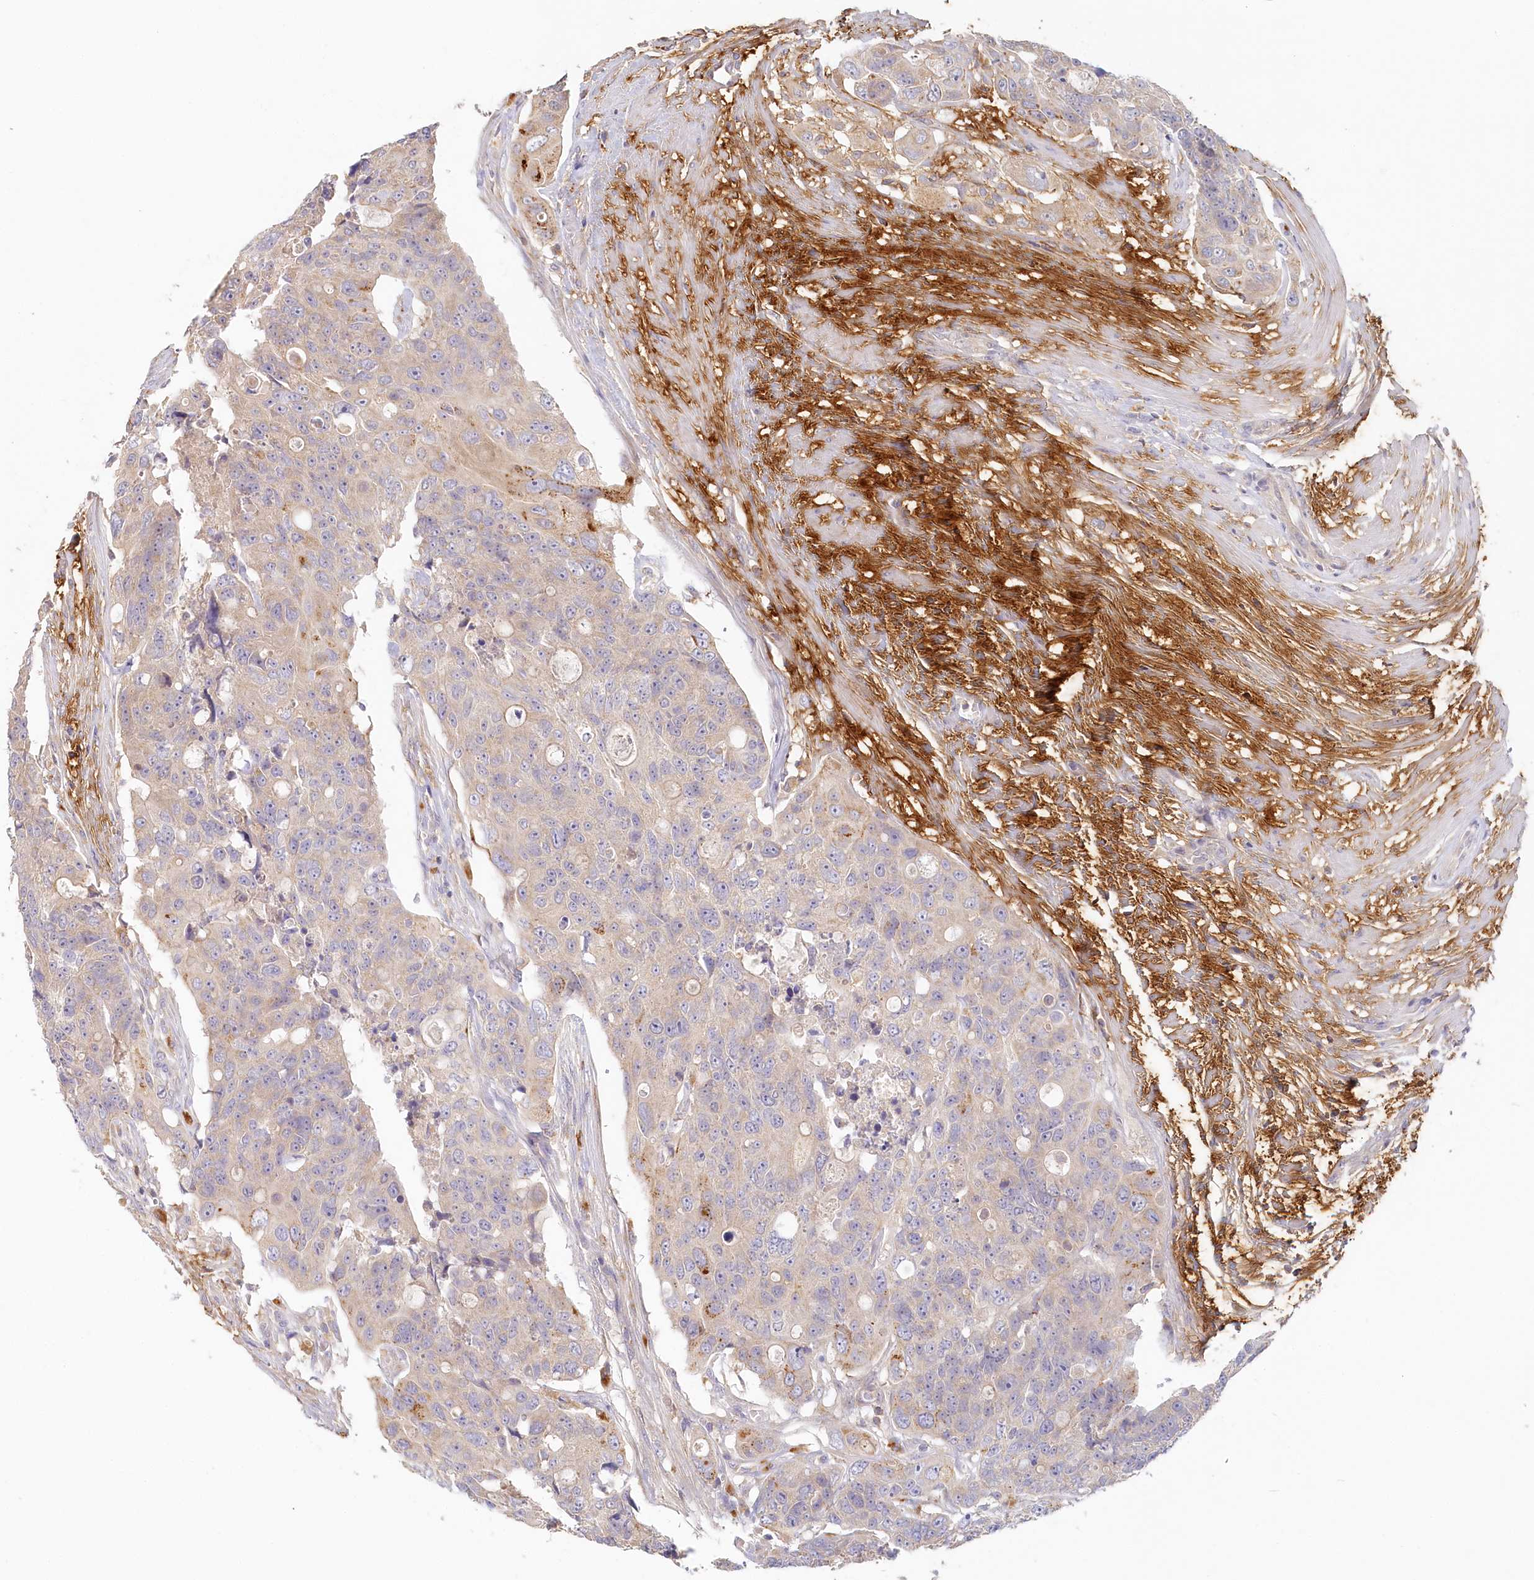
{"staining": {"intensity": "negative", "quantity": "none", "location": "none"}, "tissue": "colorectal cancer", "cell_type": "Tumor cells", "image_type": "cancer", "snomed": [{"axis": "morphology", "description": "Adenocarcinoma, NOS"}, {"axis": "topography", "description": "Colon"}], "caption": "High magnification brightfield microscopy of adenocarcinoma (colorectal) stained with DAB (3,3'-diaminobenzidine) (brown) and counterstained with hematoxylin (blue): tumor cells show no significant expression.", "gene": "VSIG1", "patient": {"sex": "female", "age": 57}}